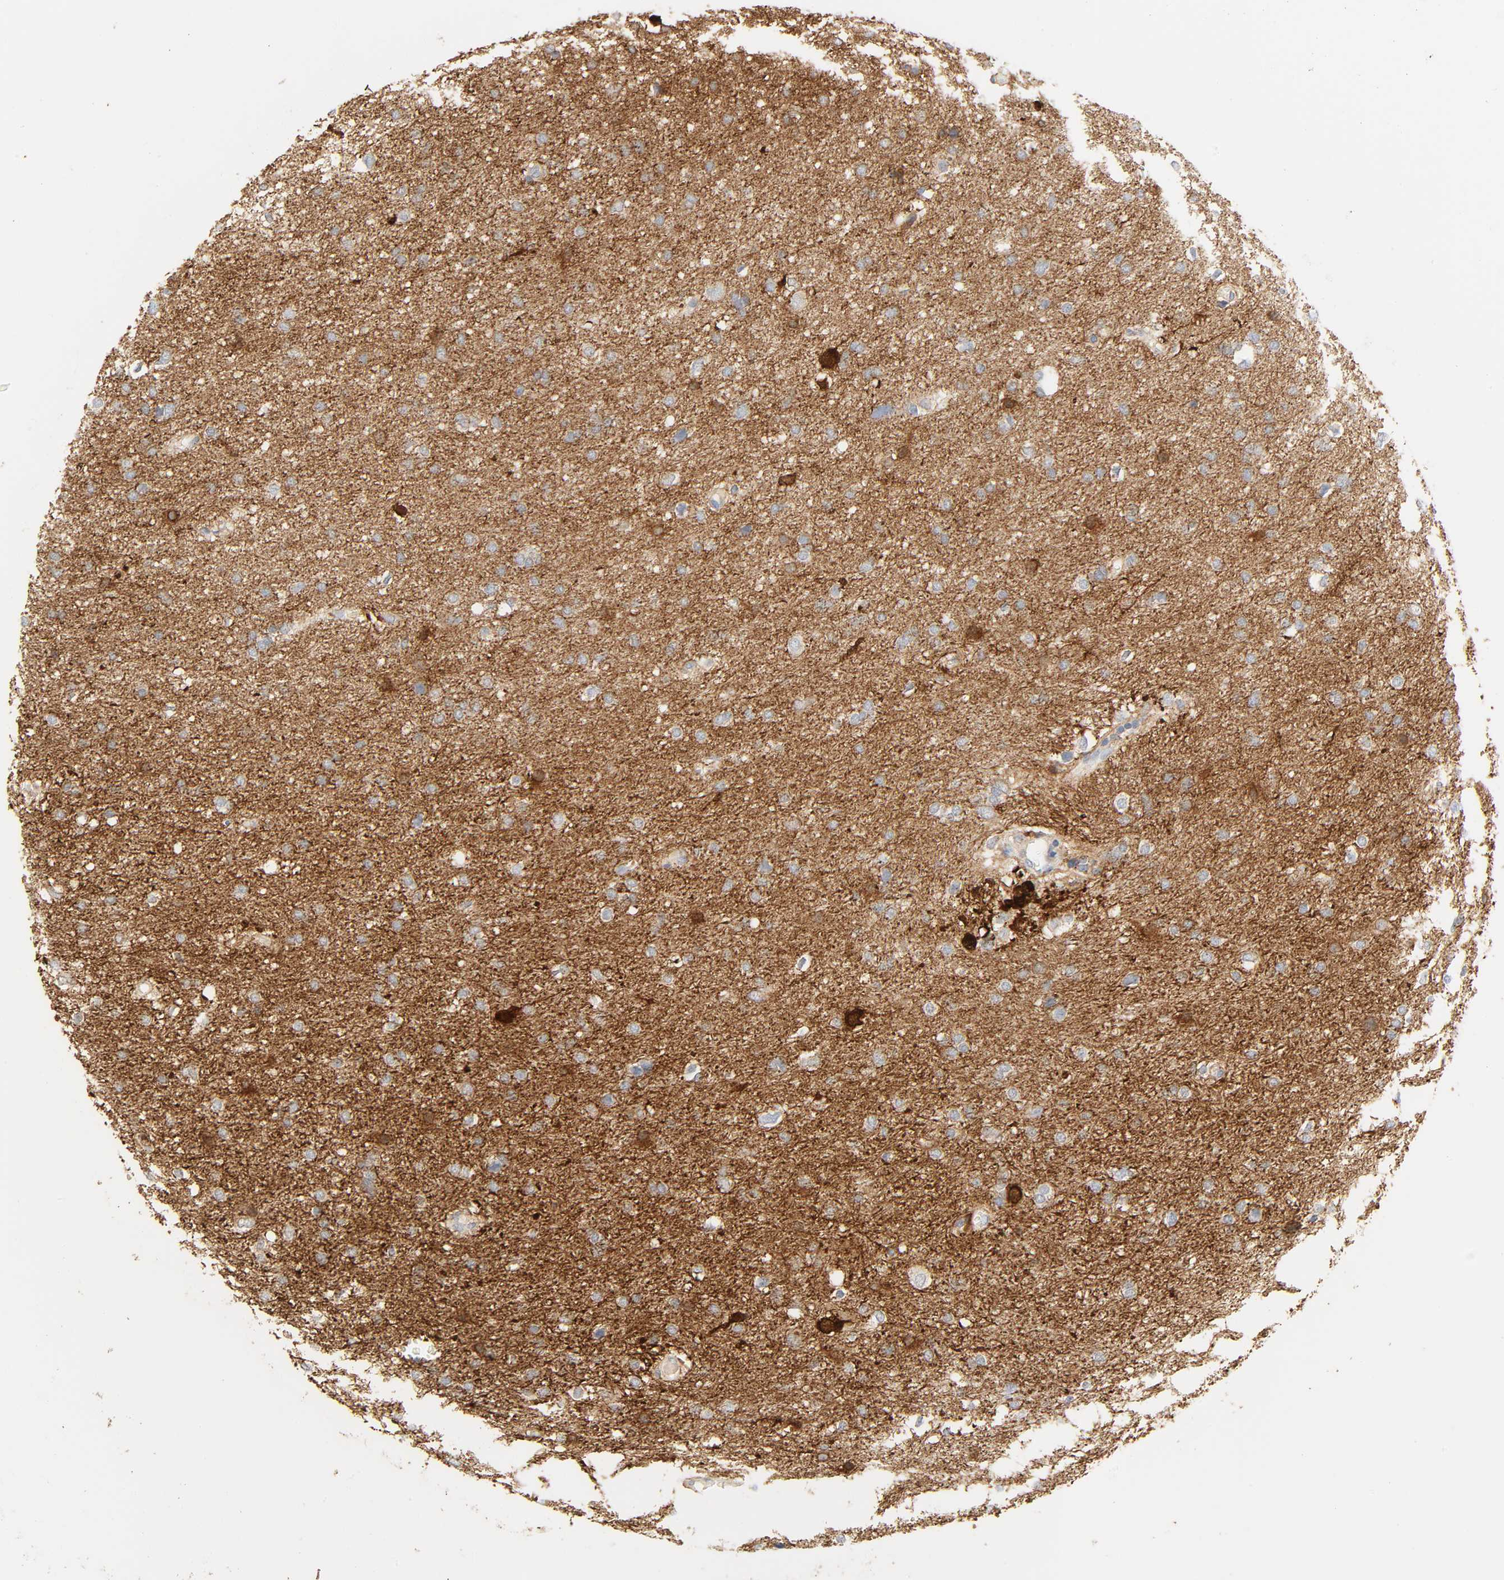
{"staining": {"intensity": "negative", "quantity": "none", "location": "none"}, "tissue": "glioma", "cell_type": "Tumor cells", "image_type": "cancer", "snomed": [{"axis": "morphology", "description": "Glioma, malignant, High grade"}, {"axis": "topography", "description": "Brain"}], "caption": "A high-resolution micrograph shows immunohistochemistry (IHC) staining of malignant glioma (high-grade), which displays no significant staining in tumor cells.", "gene": "CAMK2A", "patient": {"sex": "female", "age": 59}}